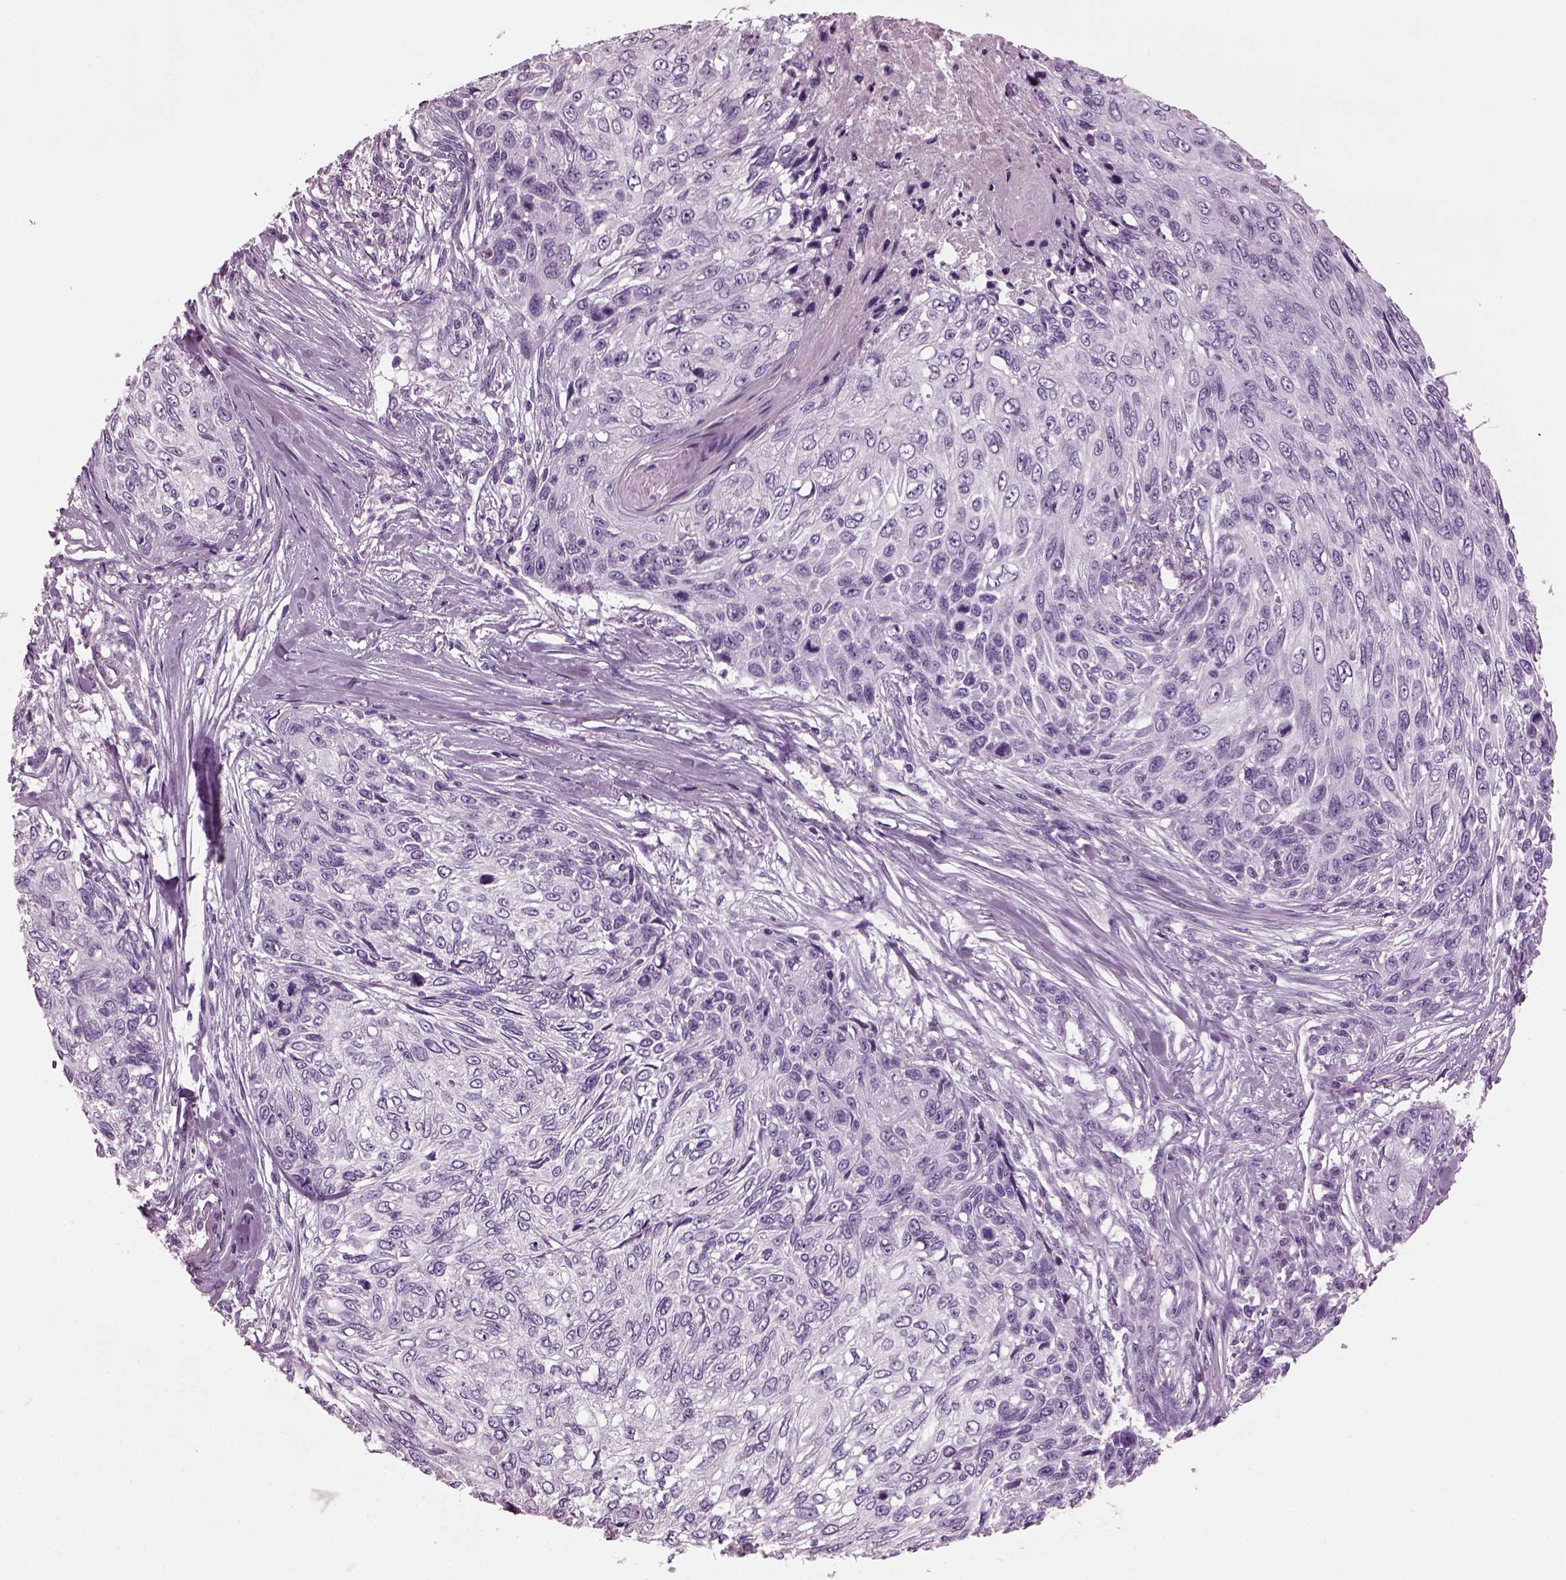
{"staining": {"intensity": "negative", "quantity": "none", "location": "none"}, "tissue": "skin cancer", "cell_type": "Tumor cells", "image_type": "cancer", "snomed": [{"axis": "morphology", "description": "Squamous cell carcinoma, NOS"}, {"axis": "topography", "description": "Skin"}], "caption": "This is an immunohistochemistry (IHC) image of squamous cell carcinoma (skin). There is no staining in tumor cells.", "gene": "KRTAP3-2", "patient": {"sex": "male", "age": 92}}